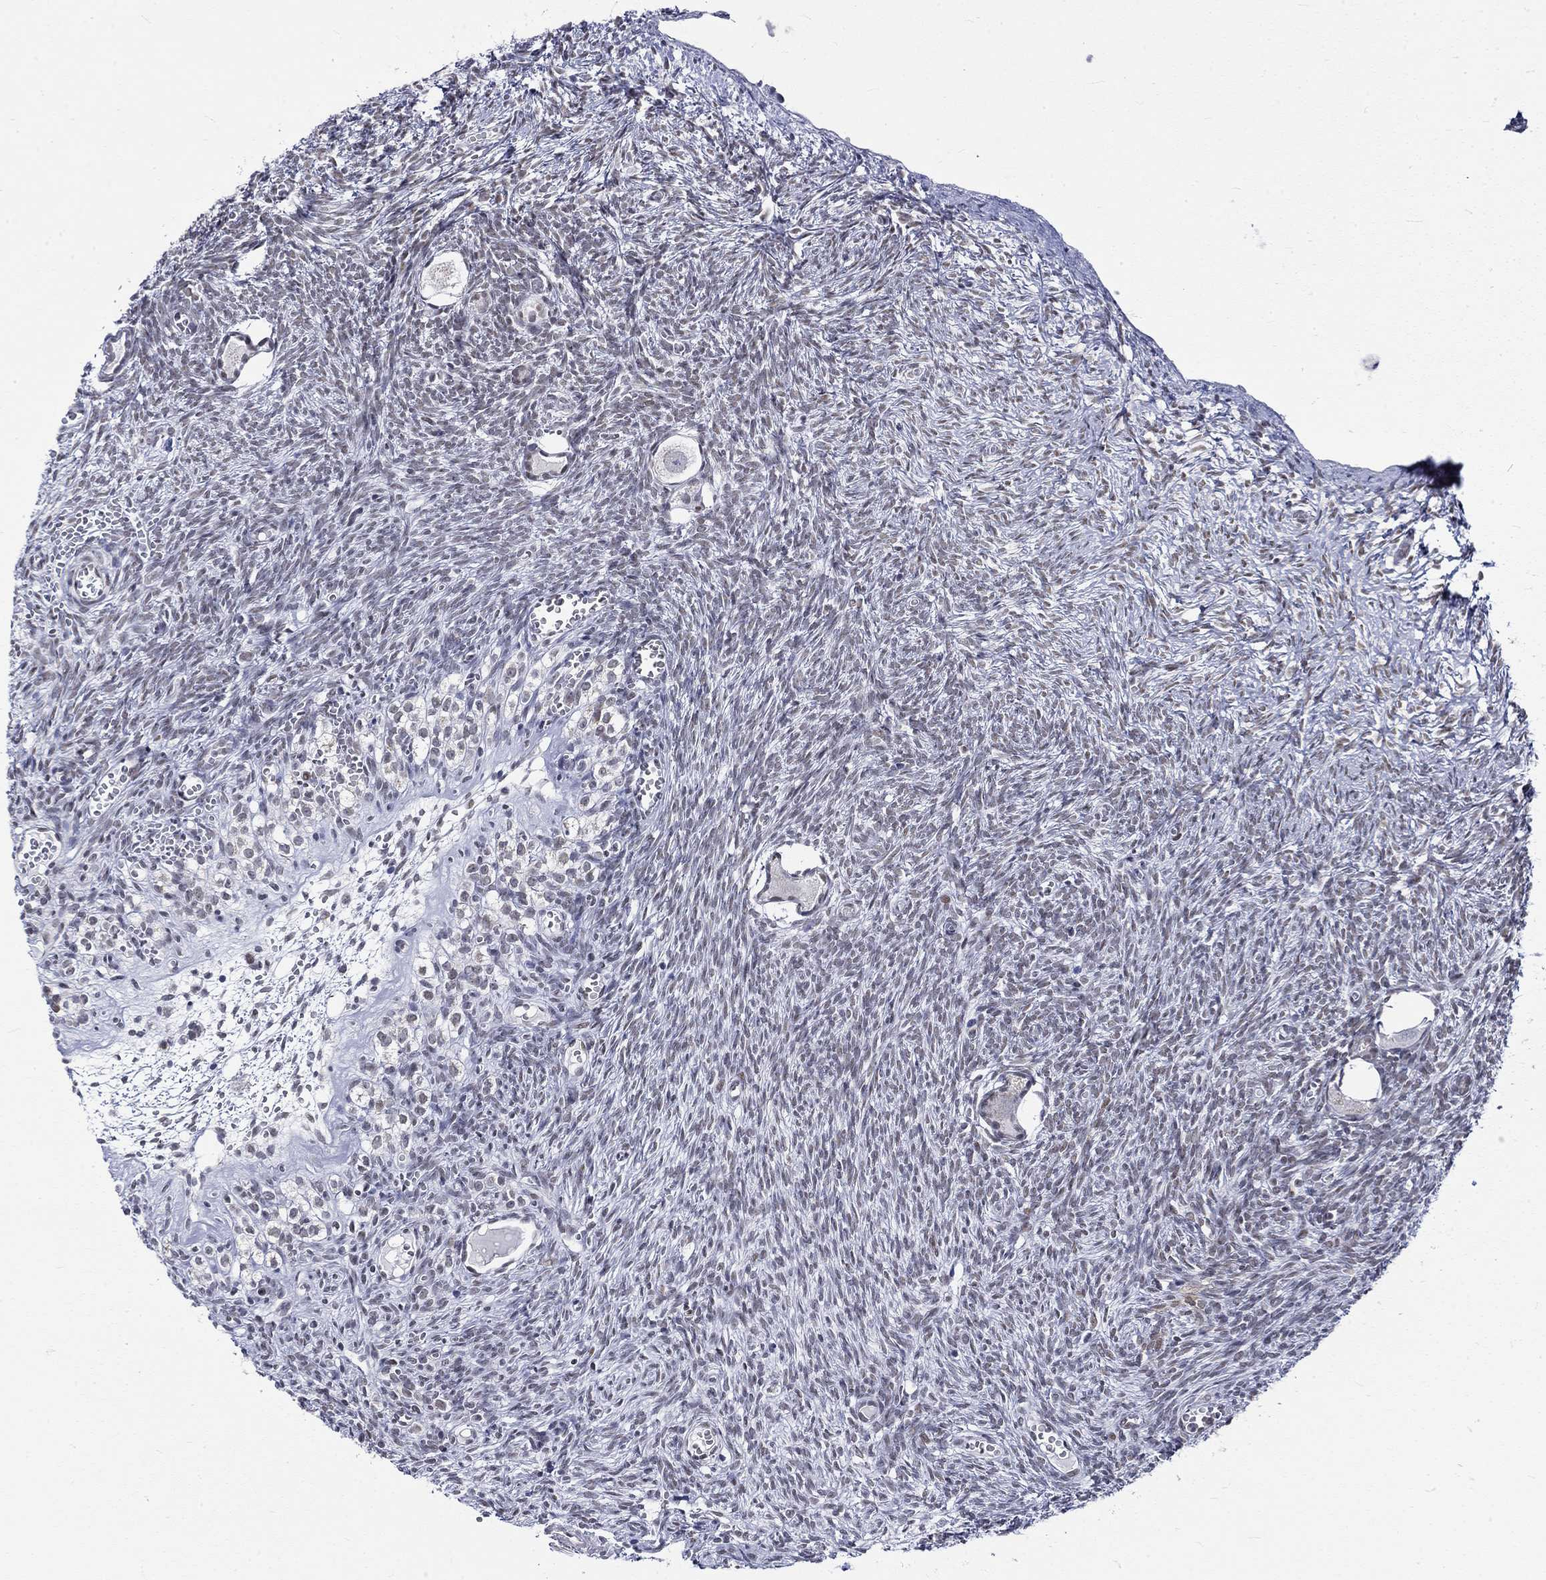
{"staining": {"intensity": "negative", "quantity": "none", "location": "none"}, "tissue": "ovary", "cell_type": "Follicle cells", "image_type": "normal", "snomed": [{"axis": "morphology", "description": "Normal tissue, NOS"}, {"axis": "topography", "description": "Ovary"}], "caption": "The immunohistochemistry (IHC) image has no significant positivity in follicle cells of ovary.", "gene": "ST6GALNAC1", "patient": {"sex": "female", "age": 43}}